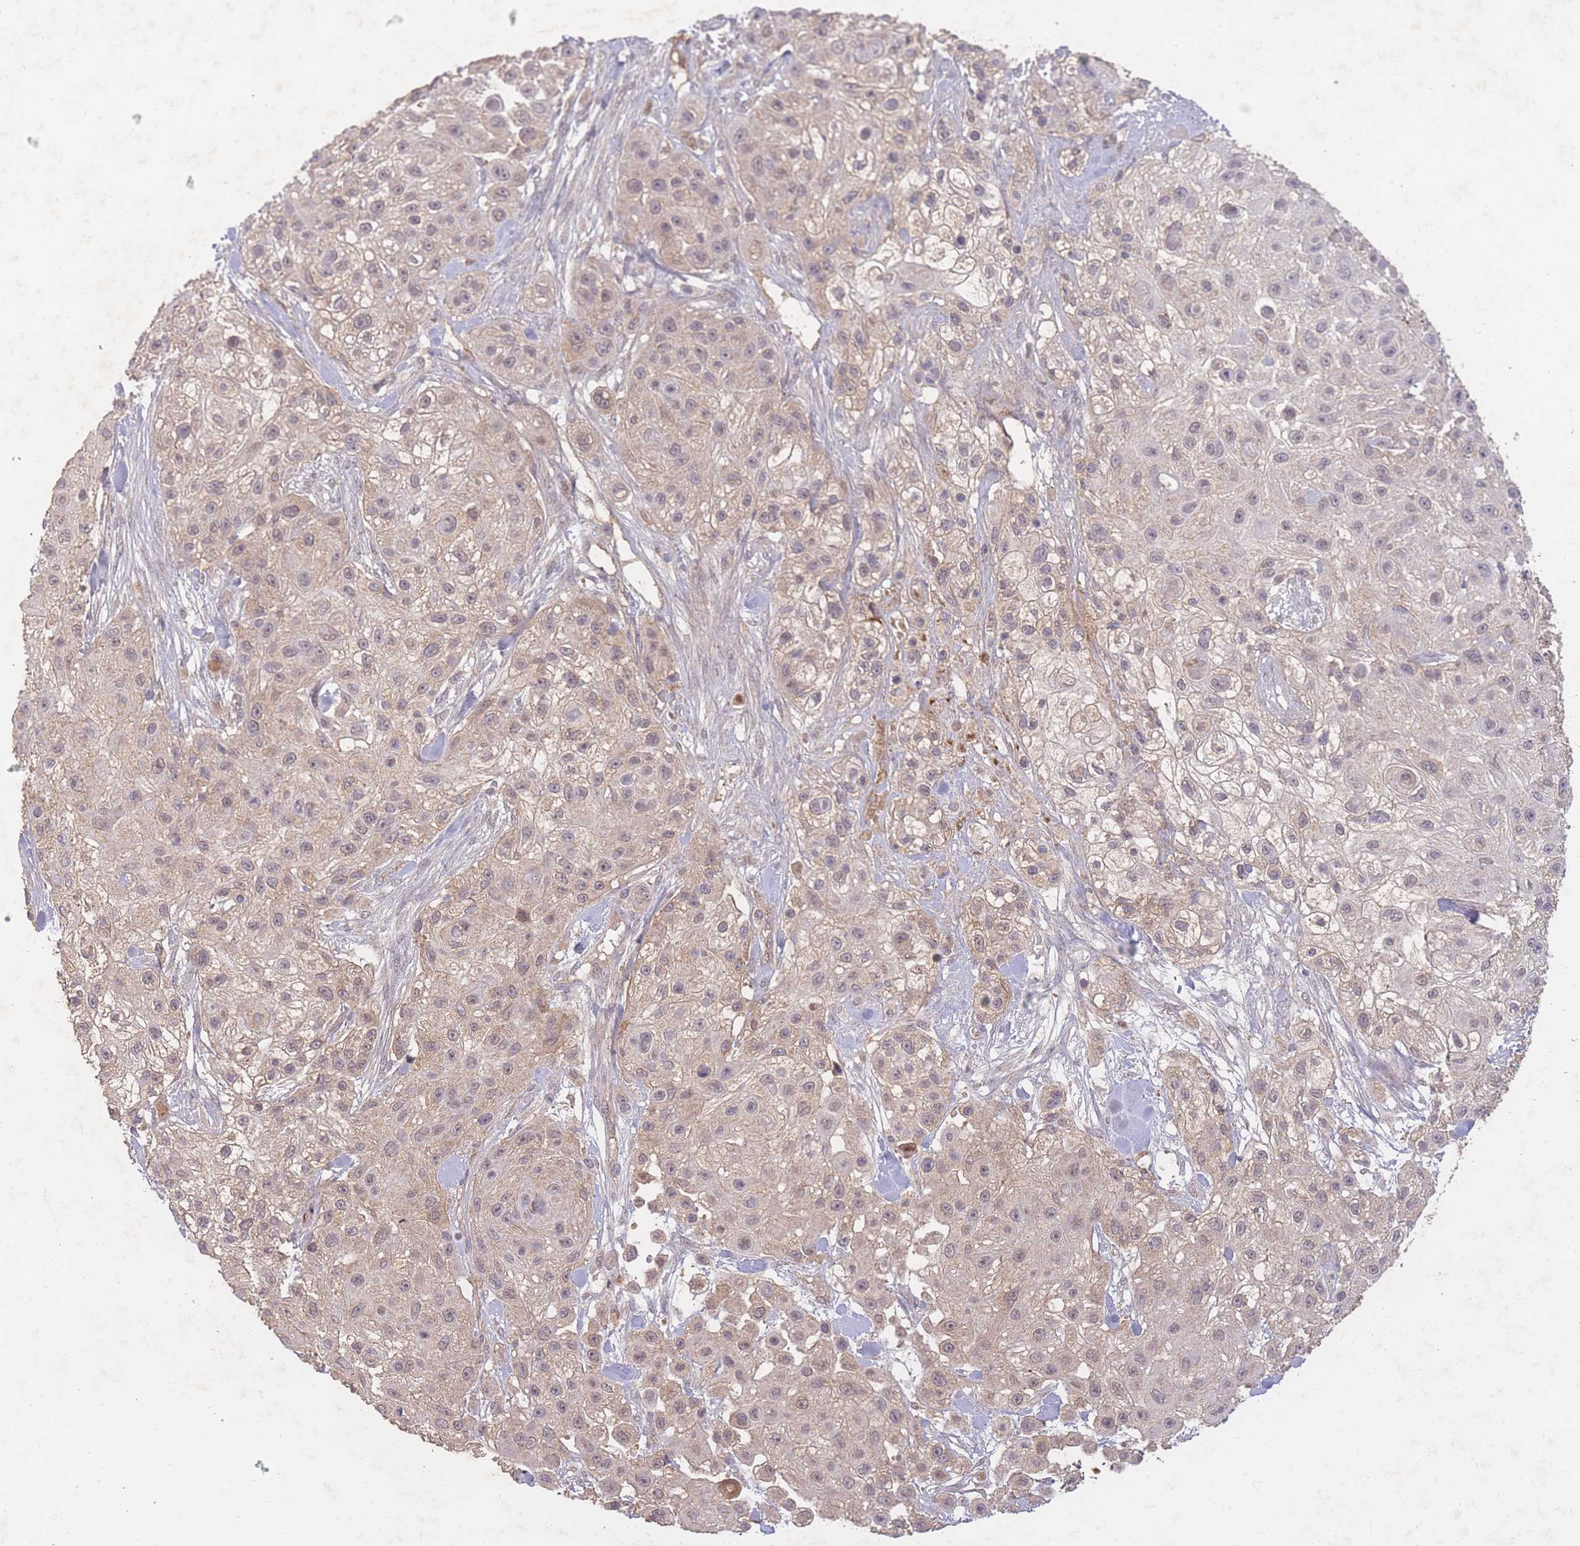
{"staining": {"intensity": "weak", "quantity": "<25%", "location": "cytoplasmic/membranous,nuclear"}, "tissue": "skin cancer", "cell_type": "Tumor cells", "image_type": "cancer", "snomed": [{"axis": "morphology", "description": "Squamous cell carcinoma, NOS"}, {"axis": "topography", "description": "Skin"}], "caption": "DAB (3,3'-diaminobenzidine) immunohistochemical staining of human skin squamous cell carcinoma reveals no significant expression in tumor cells. The staining was performed using DAB to visualize the protein expression in brown, while the nuclei were stained in blue with hematoxylin (Magnification: 20x).", "gene": "RNF144B", "patient": {"sex": "male", "age": 67}}